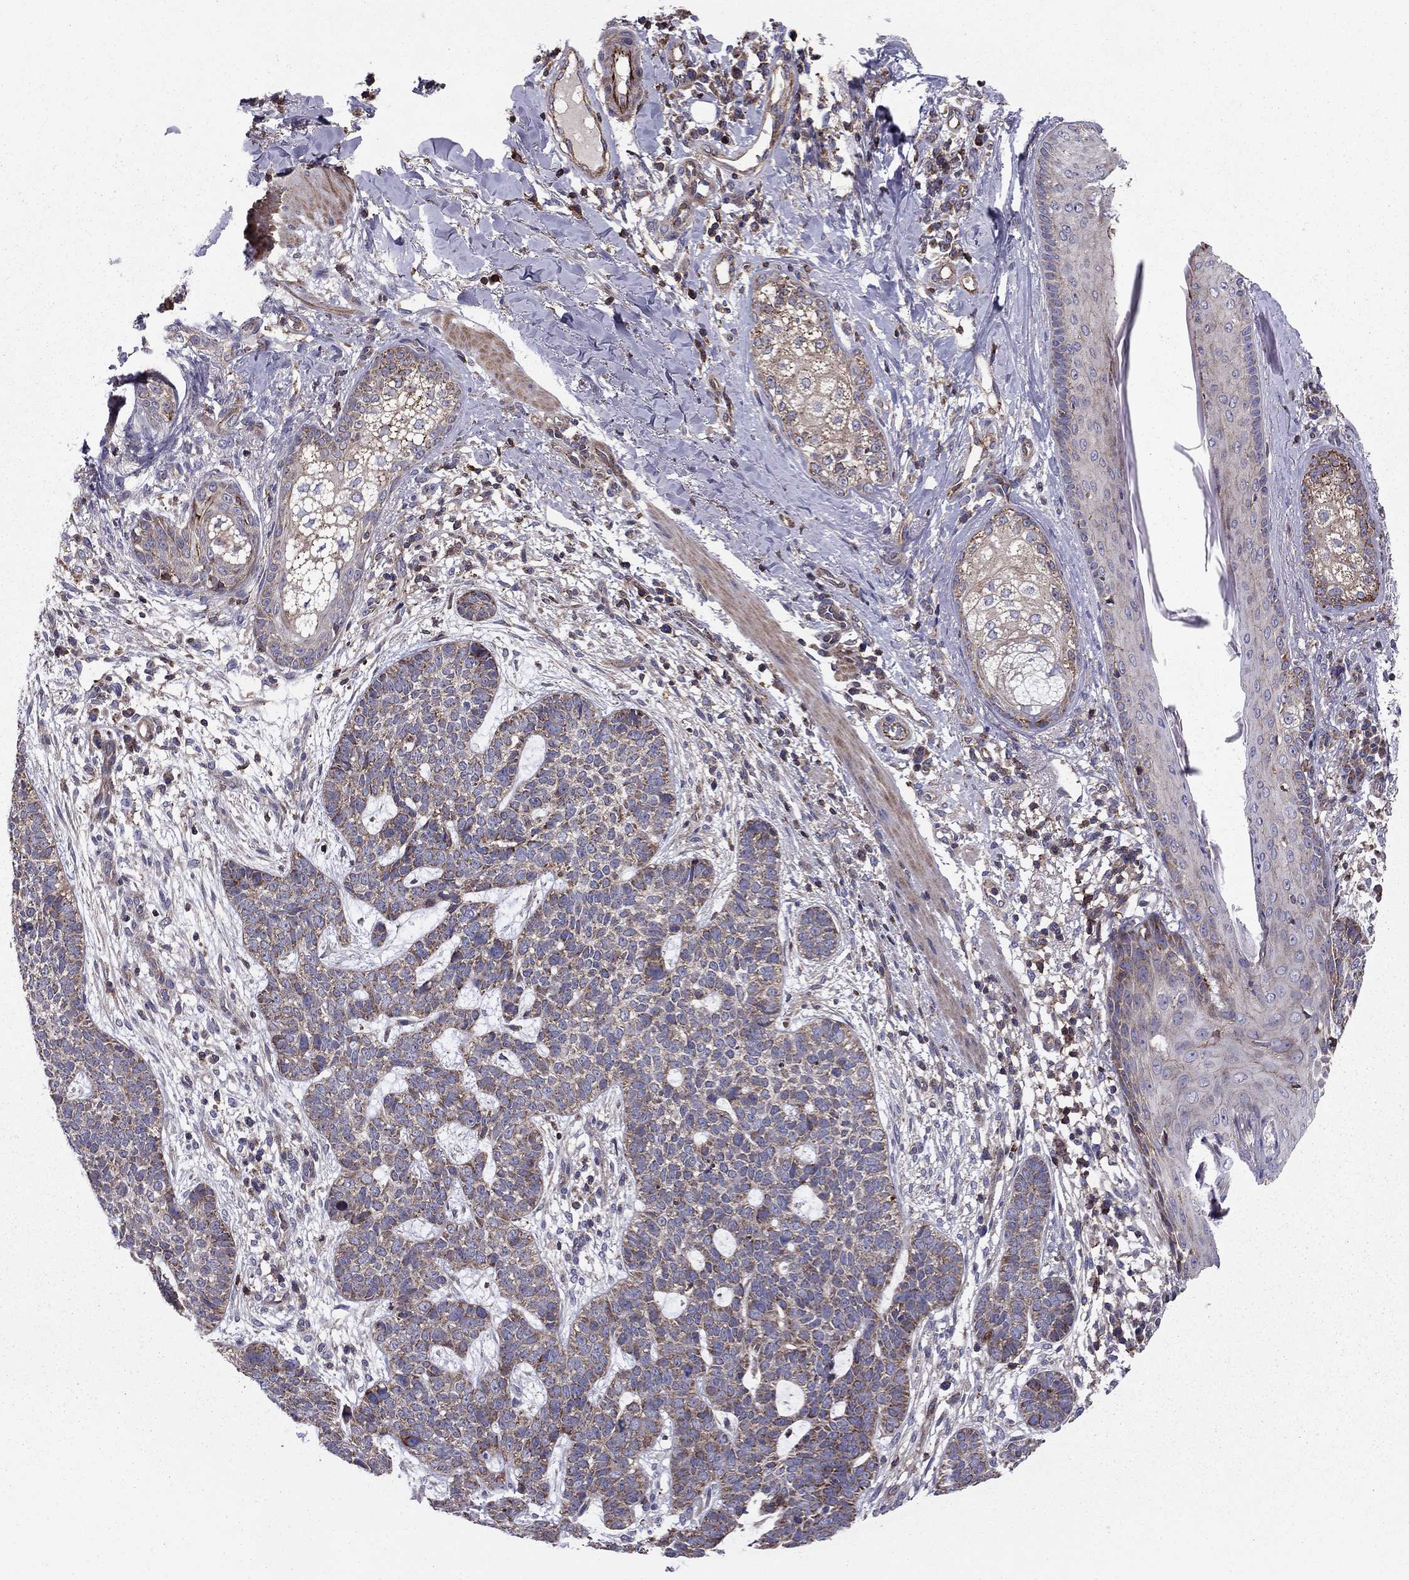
{"staining": {"intensity": "moderate", "quantity": "<25%", "location": "cytoplasmic/membranous"}, "tissue": "skin cancer", "cell_type": "Tumor cells", "image_type": "cancer", "snomed": [{"axis": "morphology", "description": "Squamous cell carcinoma, NOS"}, {"axis": "topography", "description": "Skin"}], "caption": "Immunohistochemistry staining of skin cancer (squamous cell carcinoma), which shows low levels of moderate cytoplasmic/membranous expression in about <25% of tumor cells indicating moderate cytoplasmic/membranous protein staining. The staining was performed using DAB (brown) for protein detection and nuclei were counterstained in hematoxylin (blue).", "gene": "ALG6", "patient": {"sex": "male", "age": 88}}